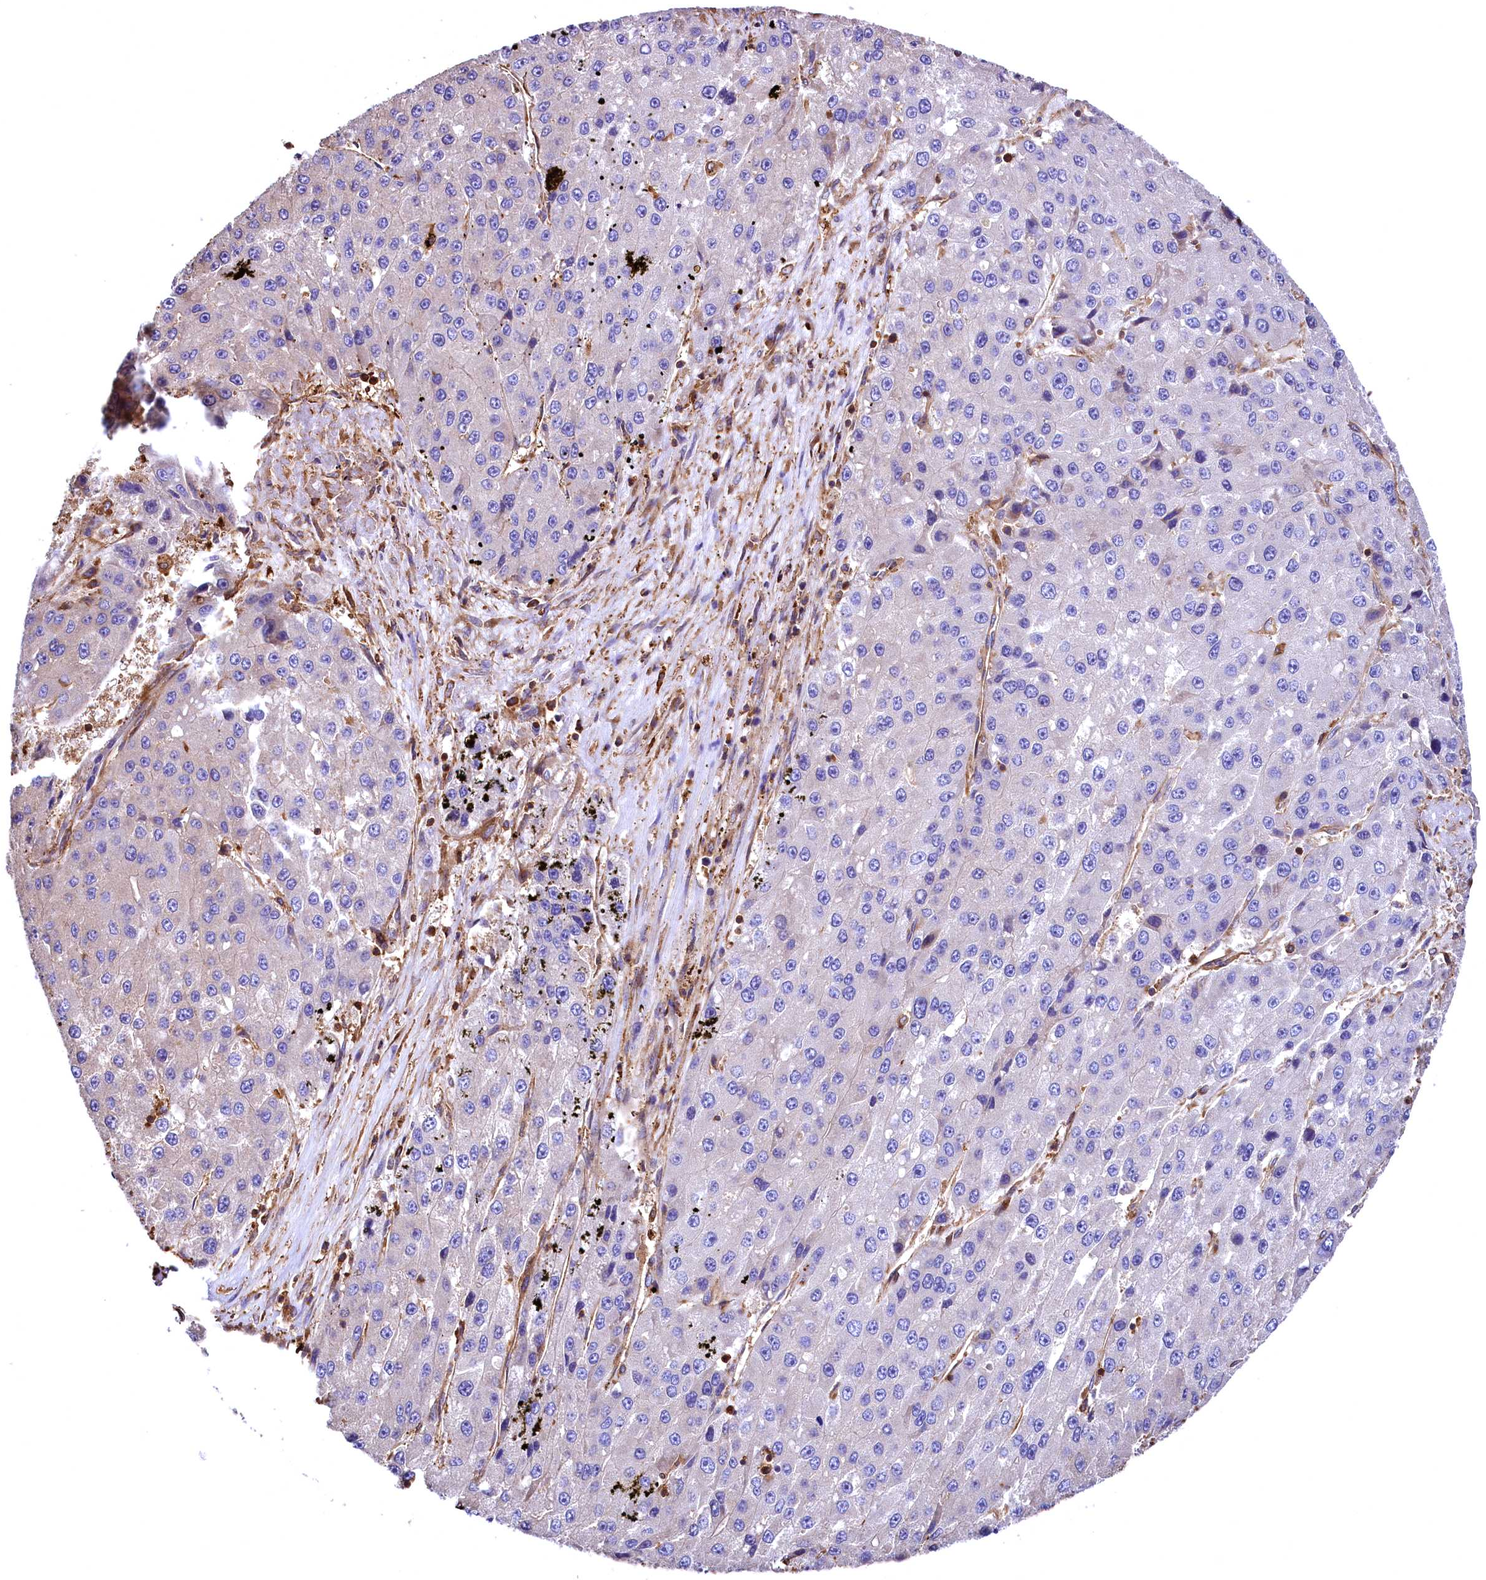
{"staining": {"intensity": "negative", "quantity": "none", "location": "none"}, "tissue": "liver cancer", "cell_type": "Tumor cells", "image_type": "cancer", "snomed": [{"axis": "morphology", "description": "Carcinoma, Hepatocellular, NOS"}, {"axis": "topography", "description": "Liver"}], "caption": "The immunohistochemistry histopathology image has no significant staining in tumor cells of hepatocellular carcinoma (liver) tissue.", "gene": "RARS2", "patient": {"sex": "female", "age": 73}}